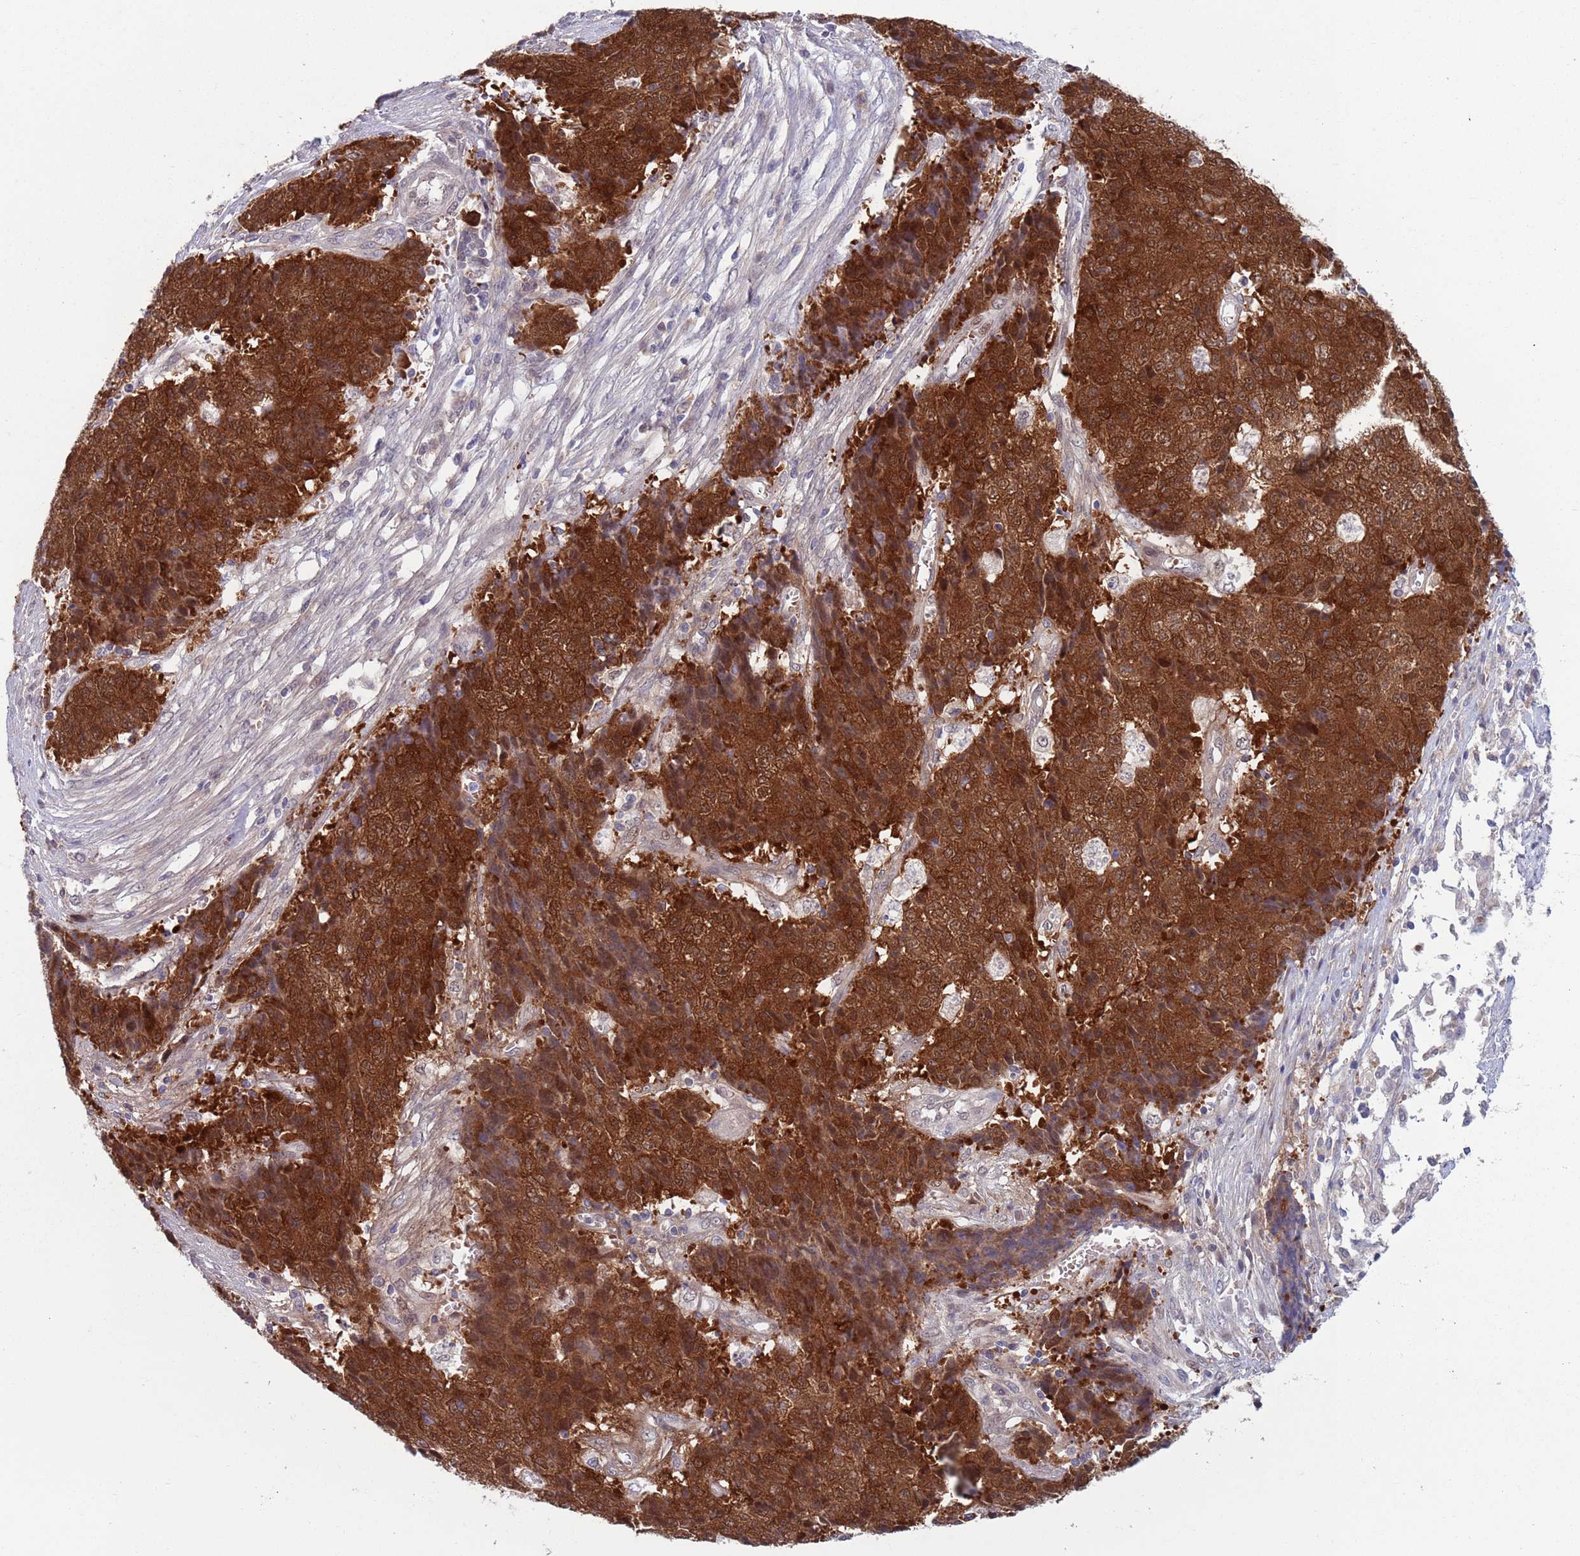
{"staining": {"intensity": "strong", "quantity": ">75%", "location": "cytoplasmic/membranous,nuclear"}, "tissue": "ovarian cancer", "cell_type": "Tumor cells", "image_type": "cancer", "snomed": [{"axis": "morphology", "description": "Carcinoma, endometroid"}, {"axis": "topography", "description": "Ovary"}], "caption": "Tumor cells exhibit high levels of strong cytoplasmic/membranous and nuclear staining in approximately >75% of cells in endometroid carcinoma (ovarian).", "gene": "CLNS1A", "patient": {"sex": "female", "age": 42}}